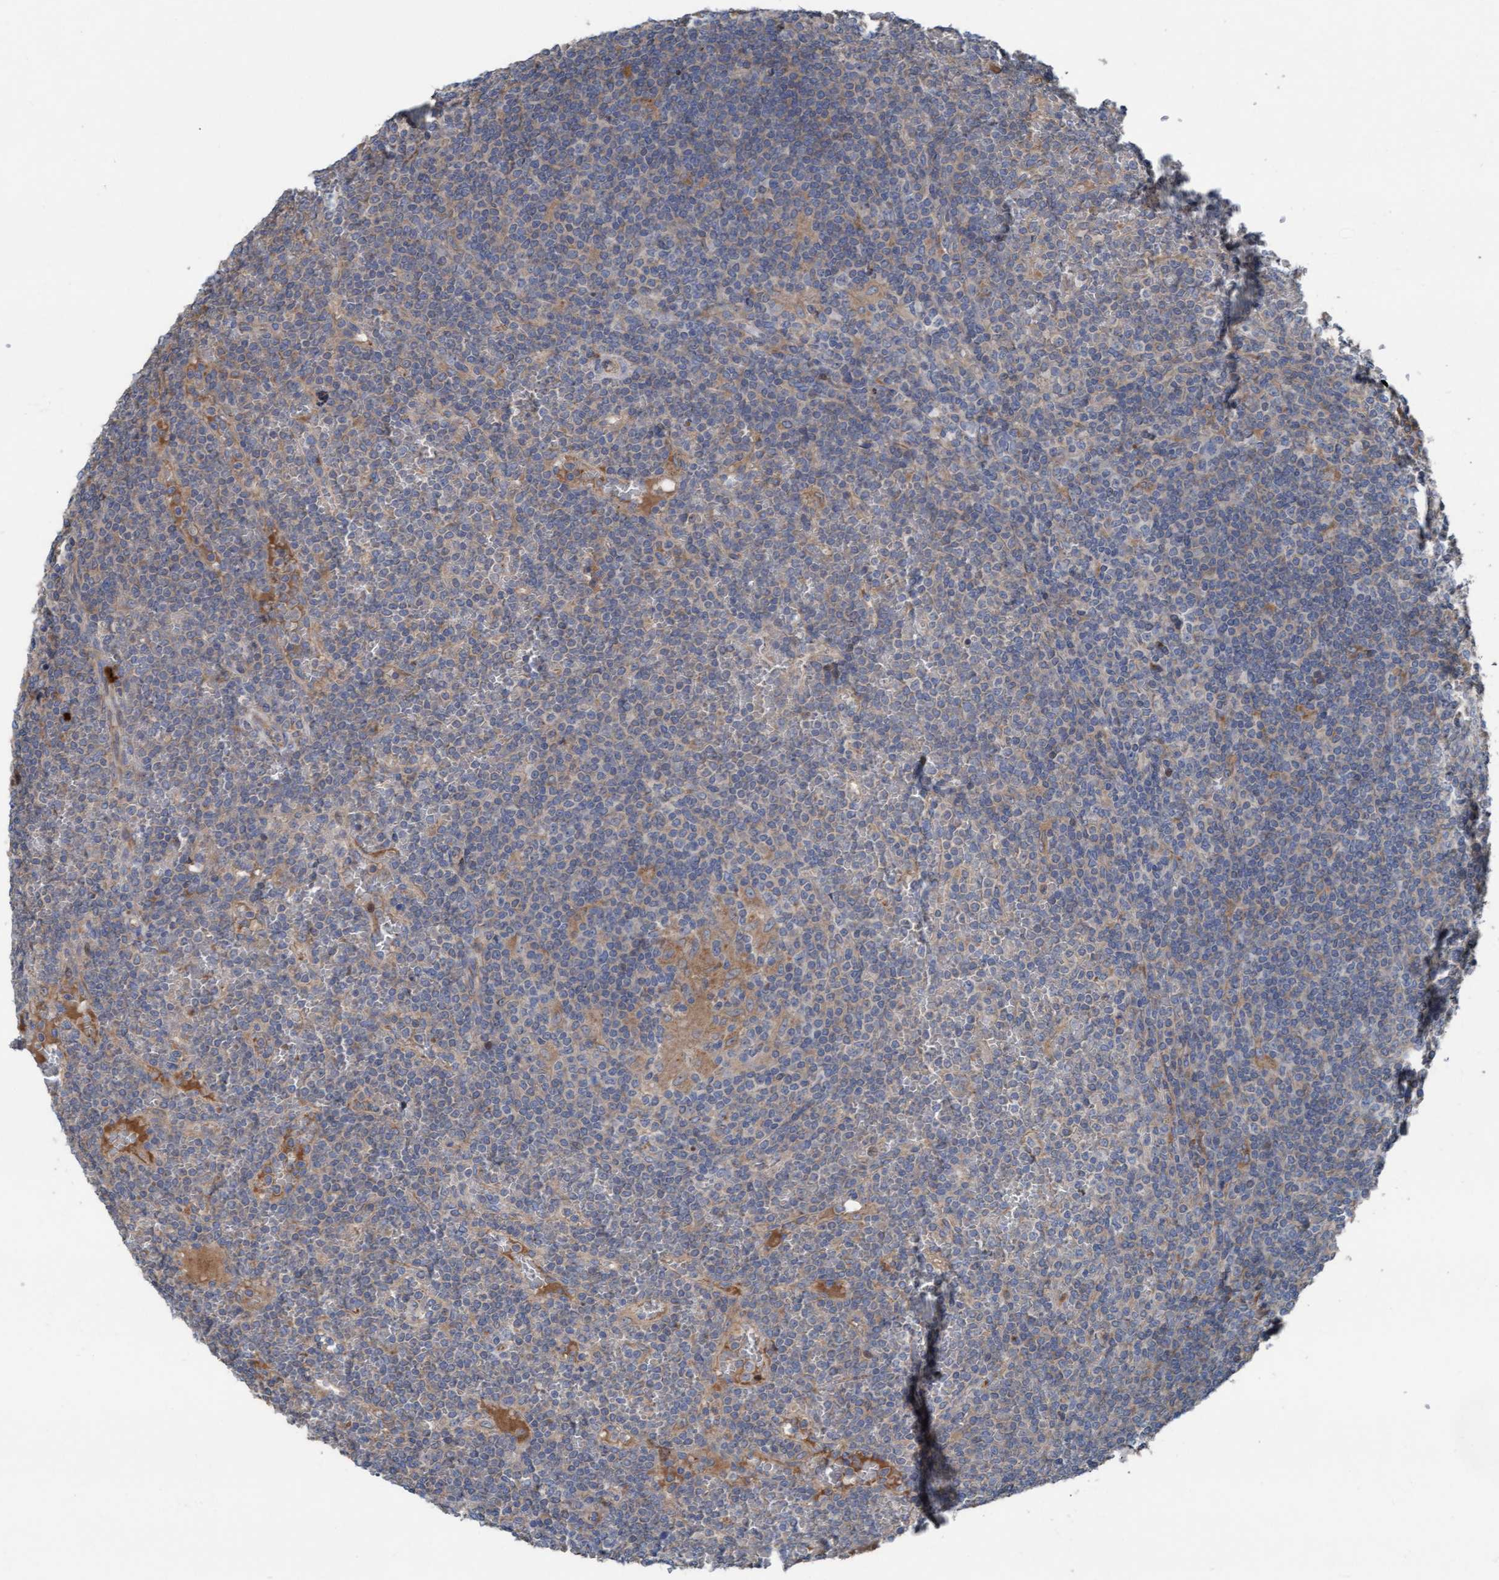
{"staining": {"intensity": "weak", "quantity": "<25%", "location": "cytoplasmic/membranous"}, "tissue": "lymphoma", "cell_type": "Tumor cells", "image_type": "cancer", "snomed": [{"axis": "morphology", "description": "Malignant lymphoma, non-Hodgkin's type, Low grade"}, {"axis": "topography", "description": "Spleen"}], "caption": "The micrograph shows no significant staining in tumor cells of lymphoma.", "gene": "KLHL26", "patient": {"sex": "female", "age": 19}}